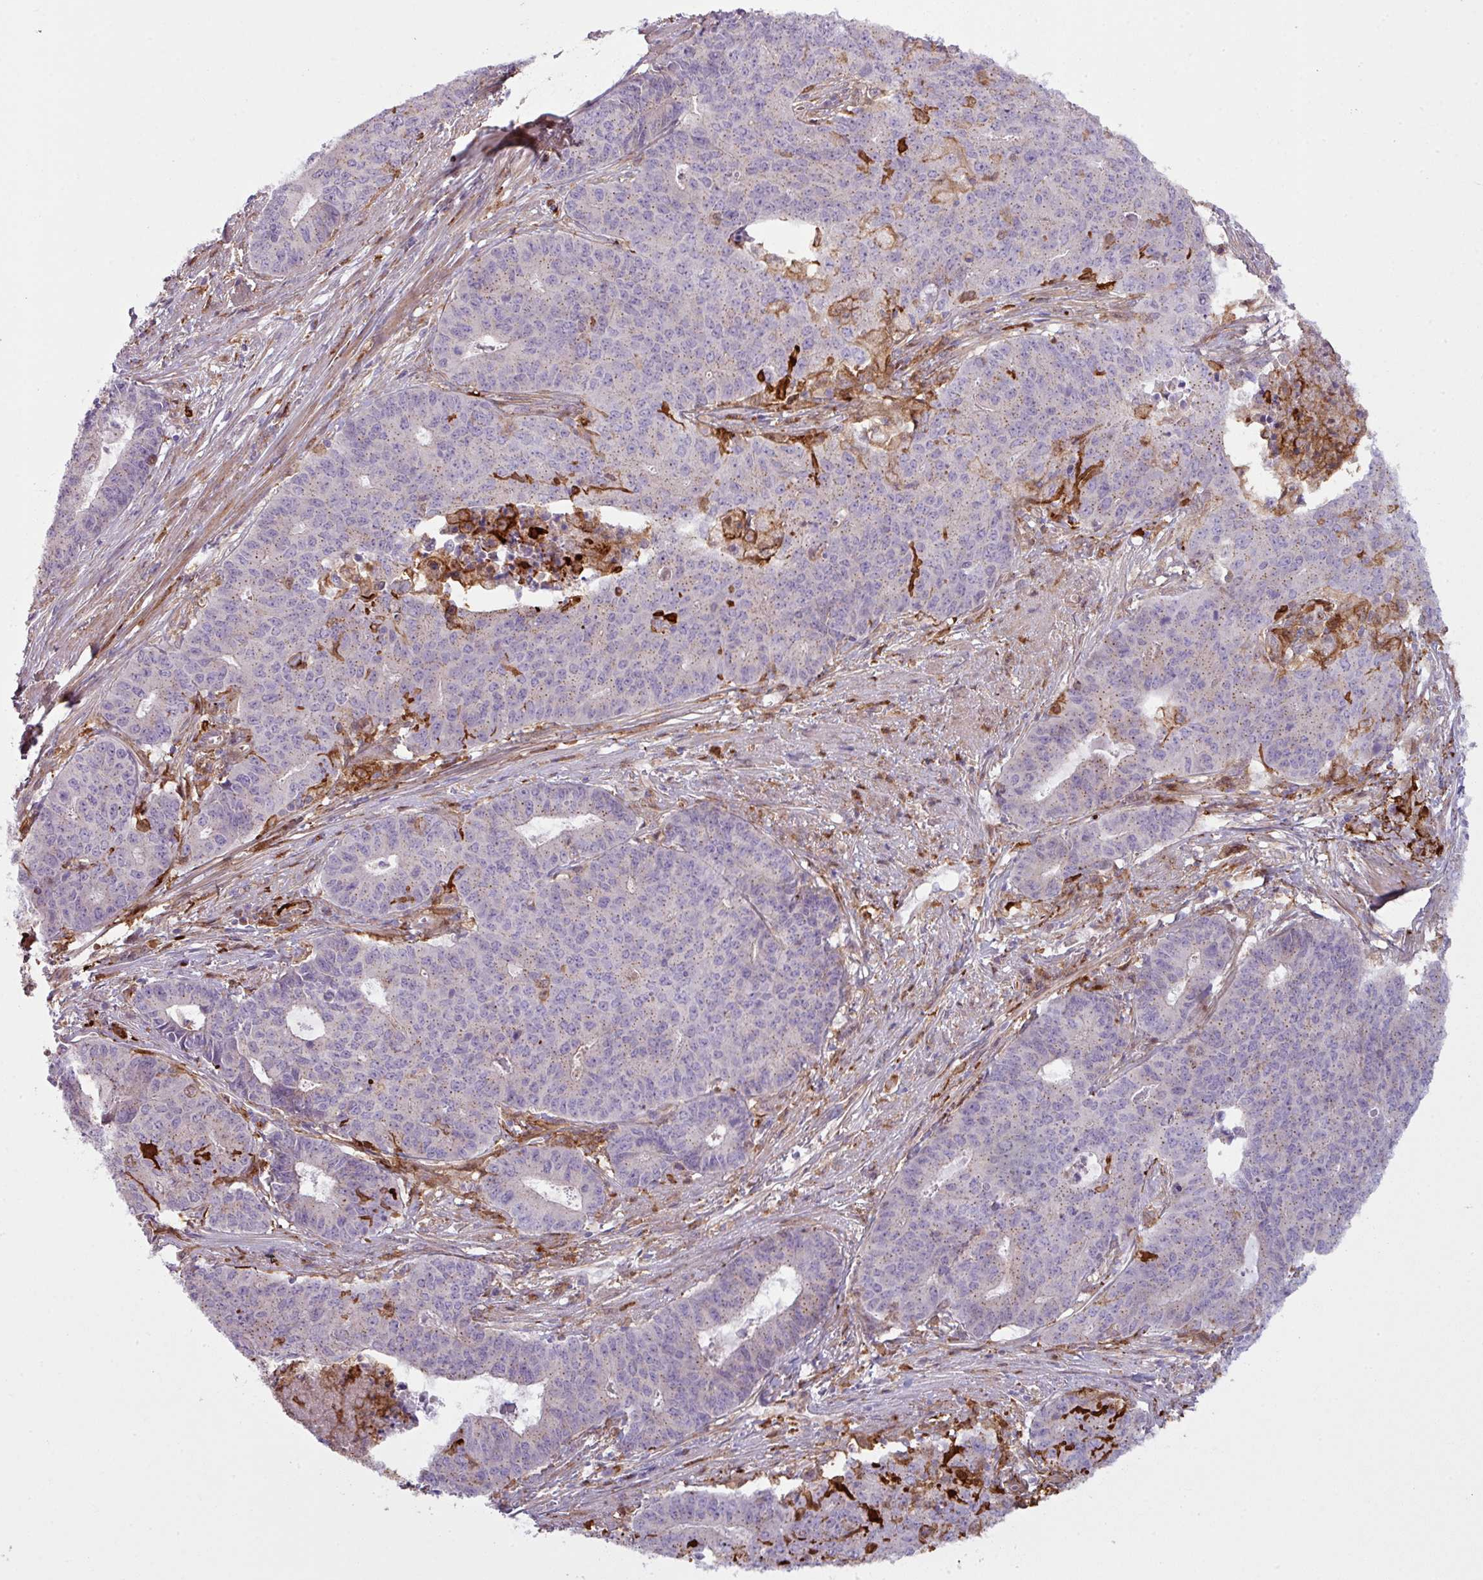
{"staining": {"intensity": "negative", "quantity": "none", "location": "none"}, "tissue": "endometrial cancer", "cell_type": "Tumor cells", "image_type": "cancer", "snomed": [{"axis": "morphology", "description": "Adenocarcinoma, NOS"}, {"axis": "topography", "description": "Endometrium"}], "caption": "Human endometrial adenocarcinoma stained for a protein using IHC exhibits no staining in tumor cells.", "gene": "COL8A1", "patient": {"sex": "female", "age": 59}}